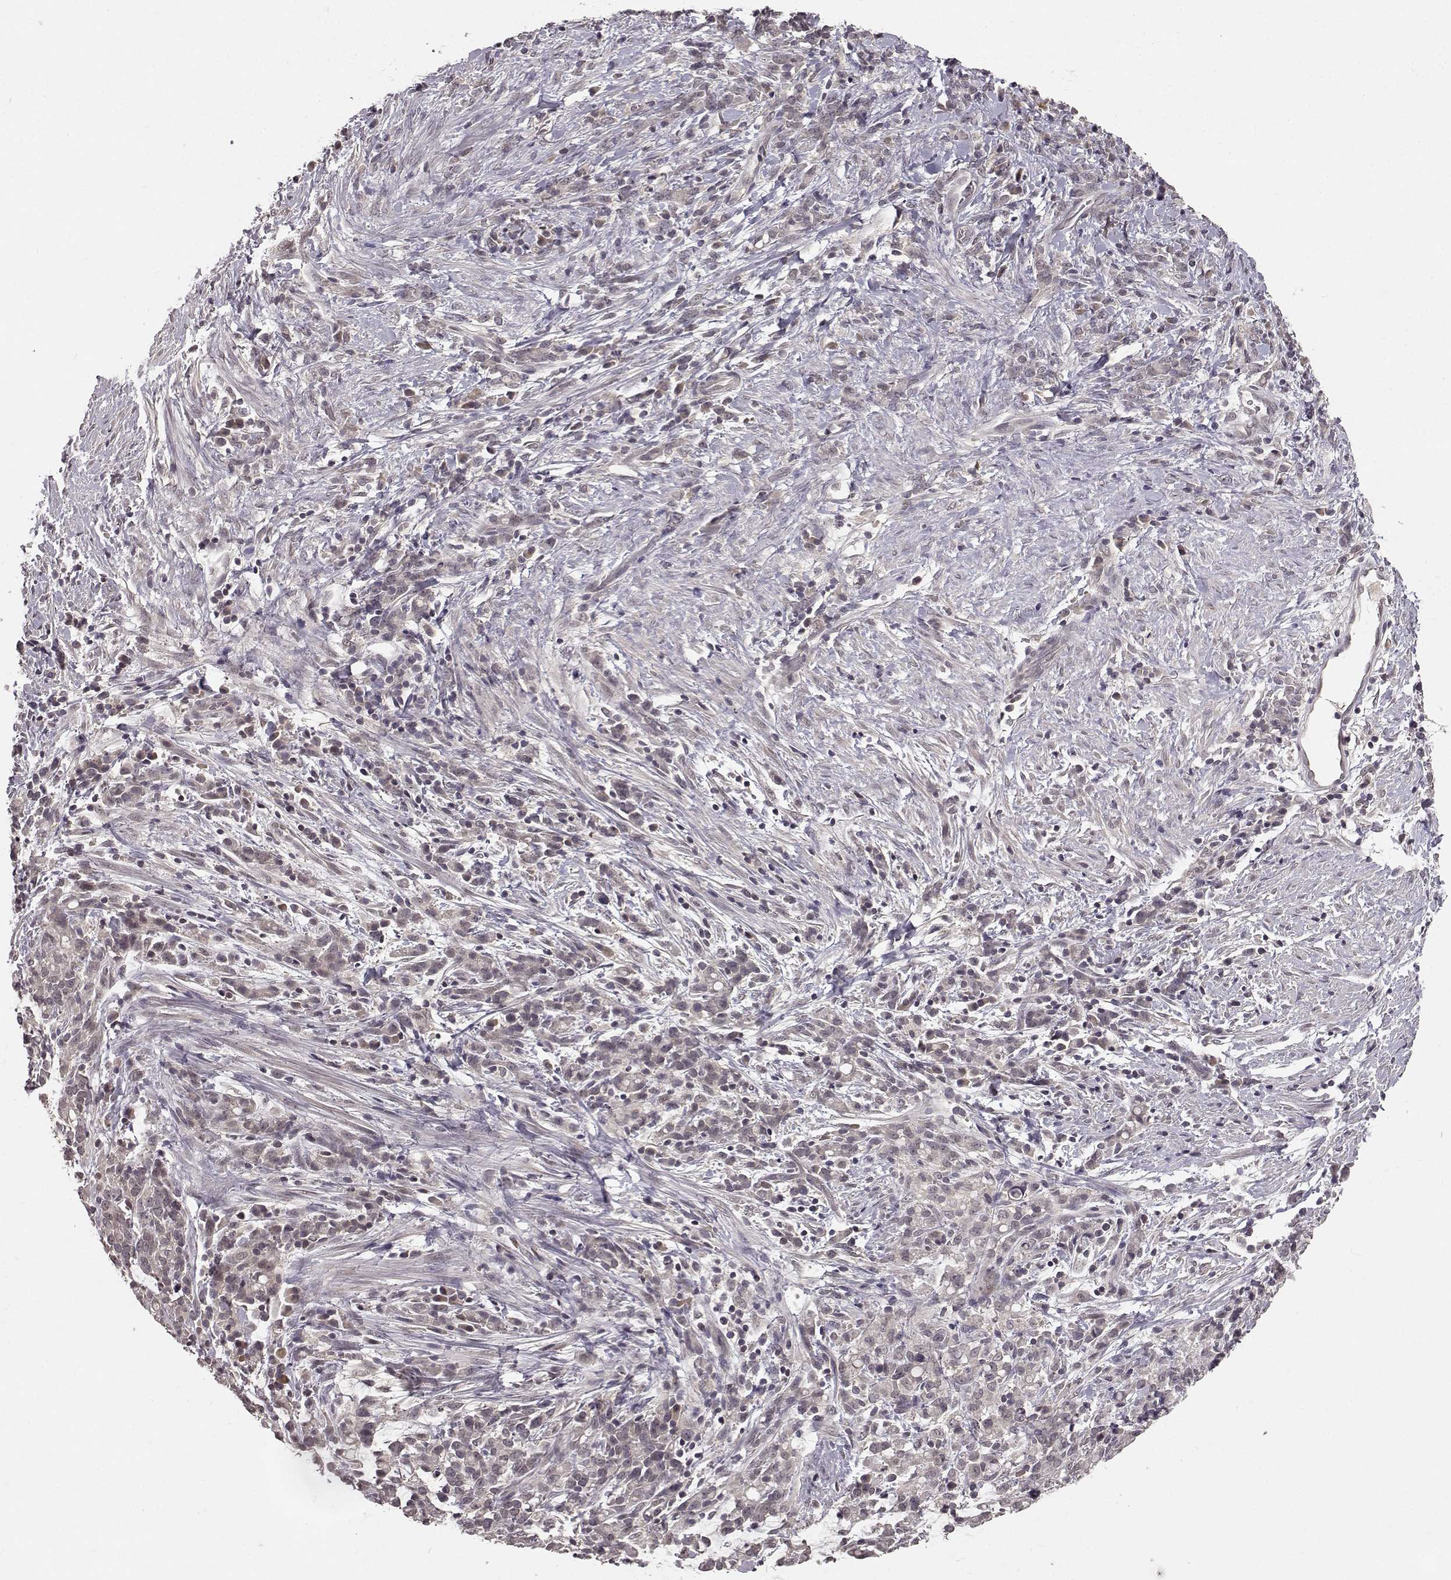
{"staining": {"intensity": "negative", "quantity": "none", "location": "none"}, "tissue": "stomach cancer", "cell_type": "Tumor cells", "image_type": "cancer", "snomed": [{"axis": "morphology", "description": "Adenocarcinoma, NOS"}, {"axis": "topography", "description": "Stomach"}], "caption": "Immunohistochemistry (IHC) image of neoplastic tissue: stomach cancer stained with DAB demonstrates no significant protein staining in tumor cells. Nuclei are stained in blue.", "gene": "NTRK2", "patient": {"sex": "female", "age": 57}}